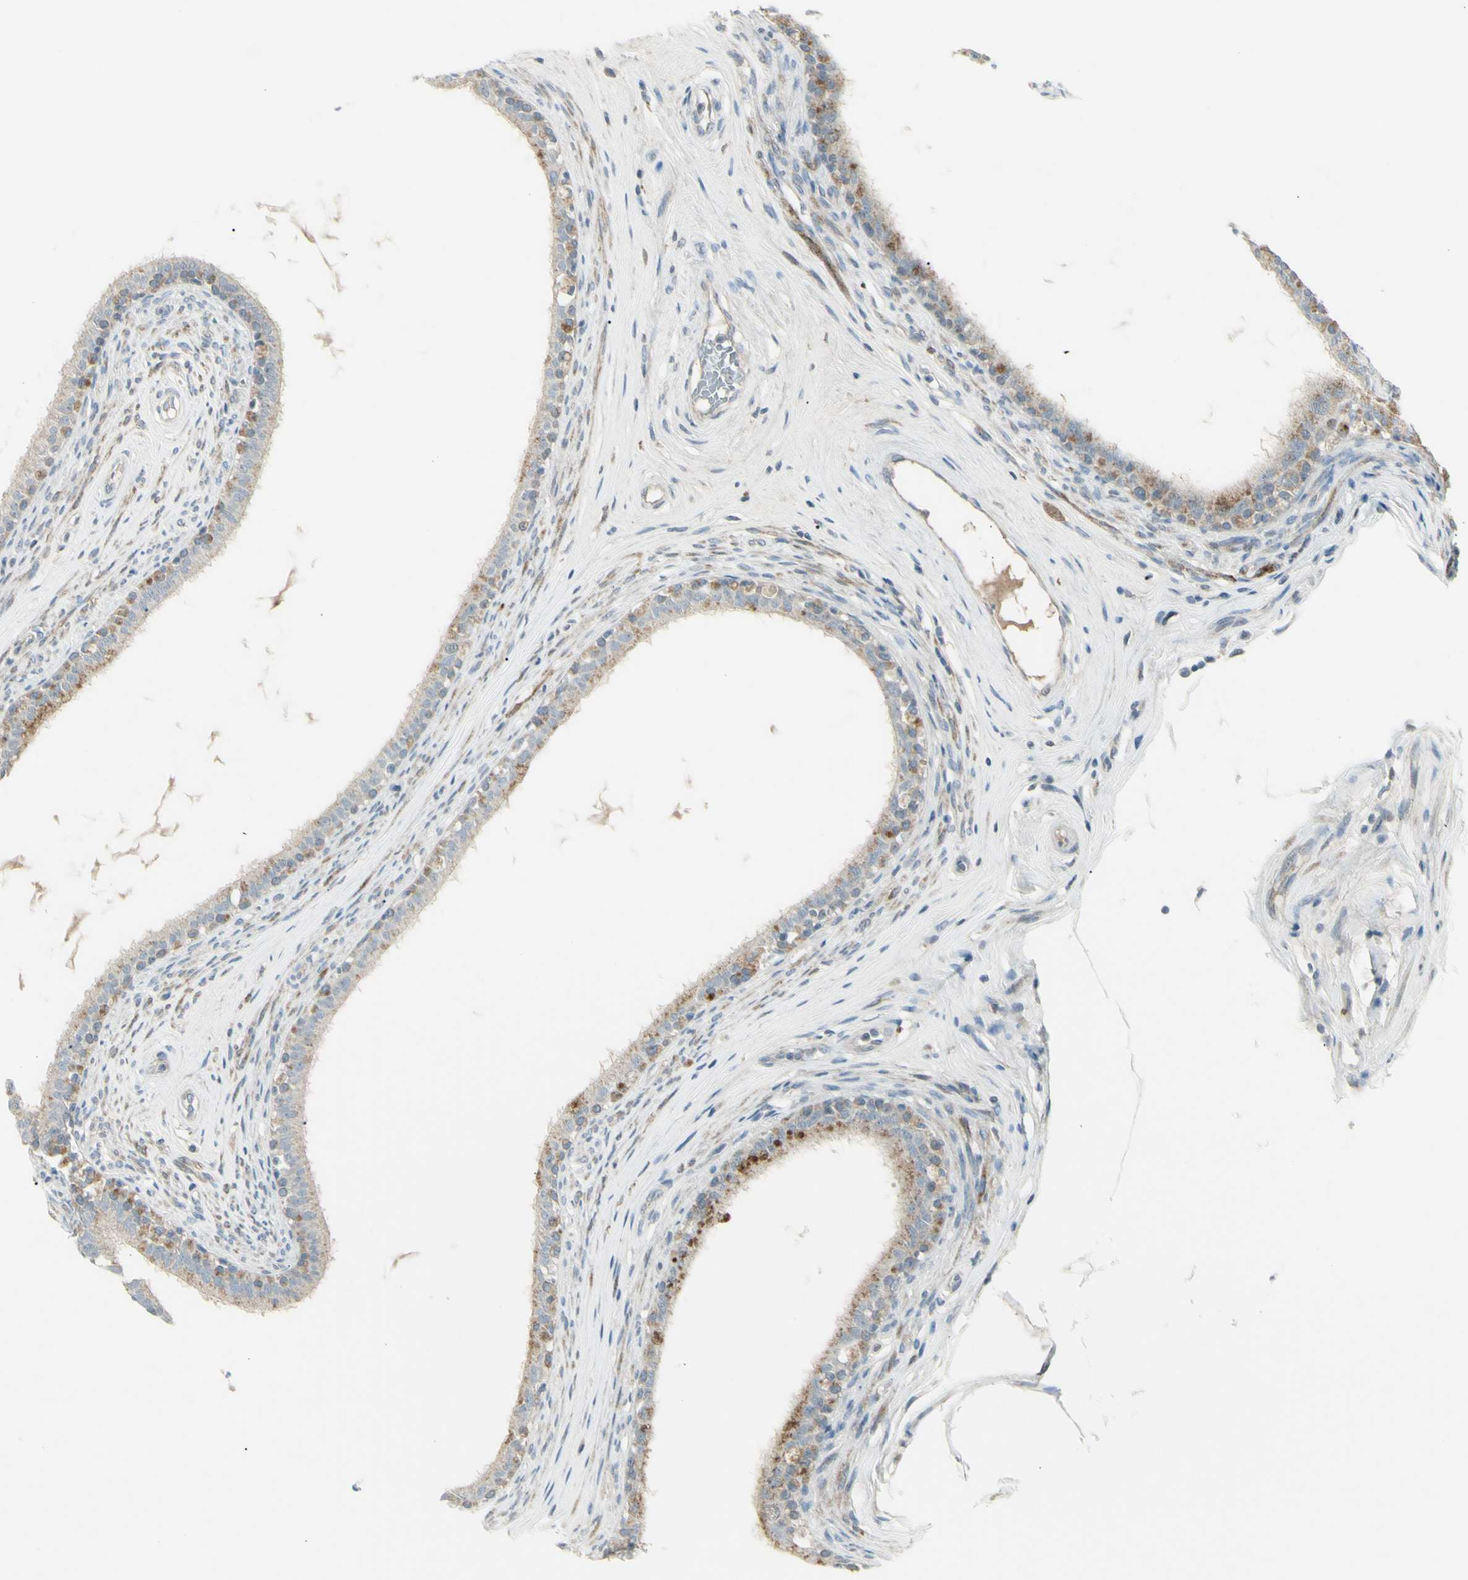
{"staining": {"intensity": "weak", "quantity": ">75%", "location": "cytoplasmic/membranous"}, "tissue": "epididymis", "cell_type": "Glandular cells", "image_type": "normal", "snomed": [{"axis": "morphology", "description": "Normal tissue, NOS"}, {"axis": "morphology", "description": "Inflammation, NOS"}, {"axis": "topography", "description": "Epididymis"}], "caption": "Protein expression by IHC displays weak cytoplasmic/membranous positivity in about >75% of glandular cells in normal epididymis.", "gene": "SH3GL2", "patient": {"sex": "male", "age": 84}}